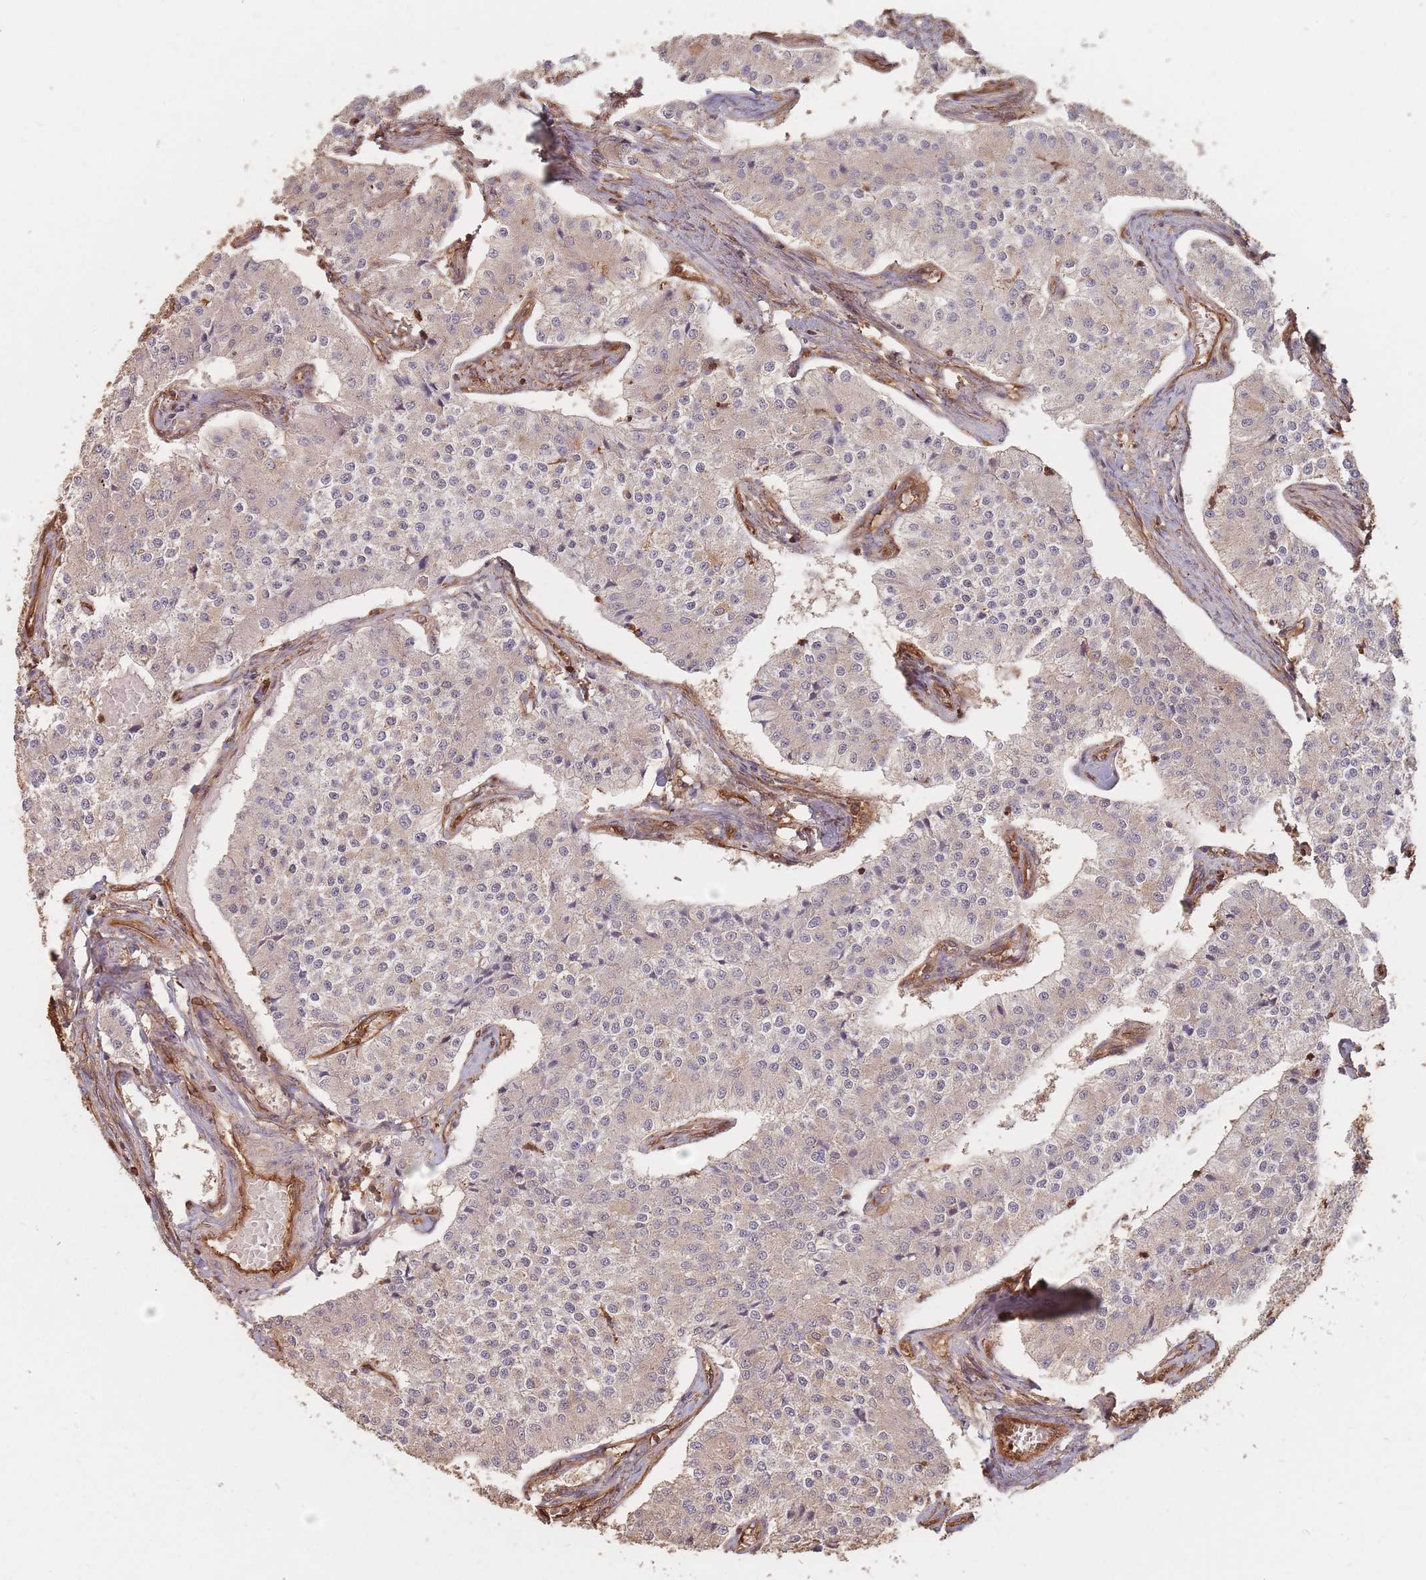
{"staining": {"intensity": "weak", "quantity": "25%-75%", "location": "cytoplasmic/membranous"}, "tissue": "carcinoid", "cell_type": "Tumor cells", "image_type": "cancer", "snomed": [{"axis": "morphology", "description": "Carcinoid, malignant, NOS"}, {"axis": "topography", "description": "Colon"}], "caption": "IHC photomicrograph of carcinoid (malignant) stained for a protein (brown), which reveals low levels of weak cytoplasmic/membranous expression in about 25%-75% of tumor cells.", "gene": "PLS3", "patient": {"sex": "female", "age": 52}}